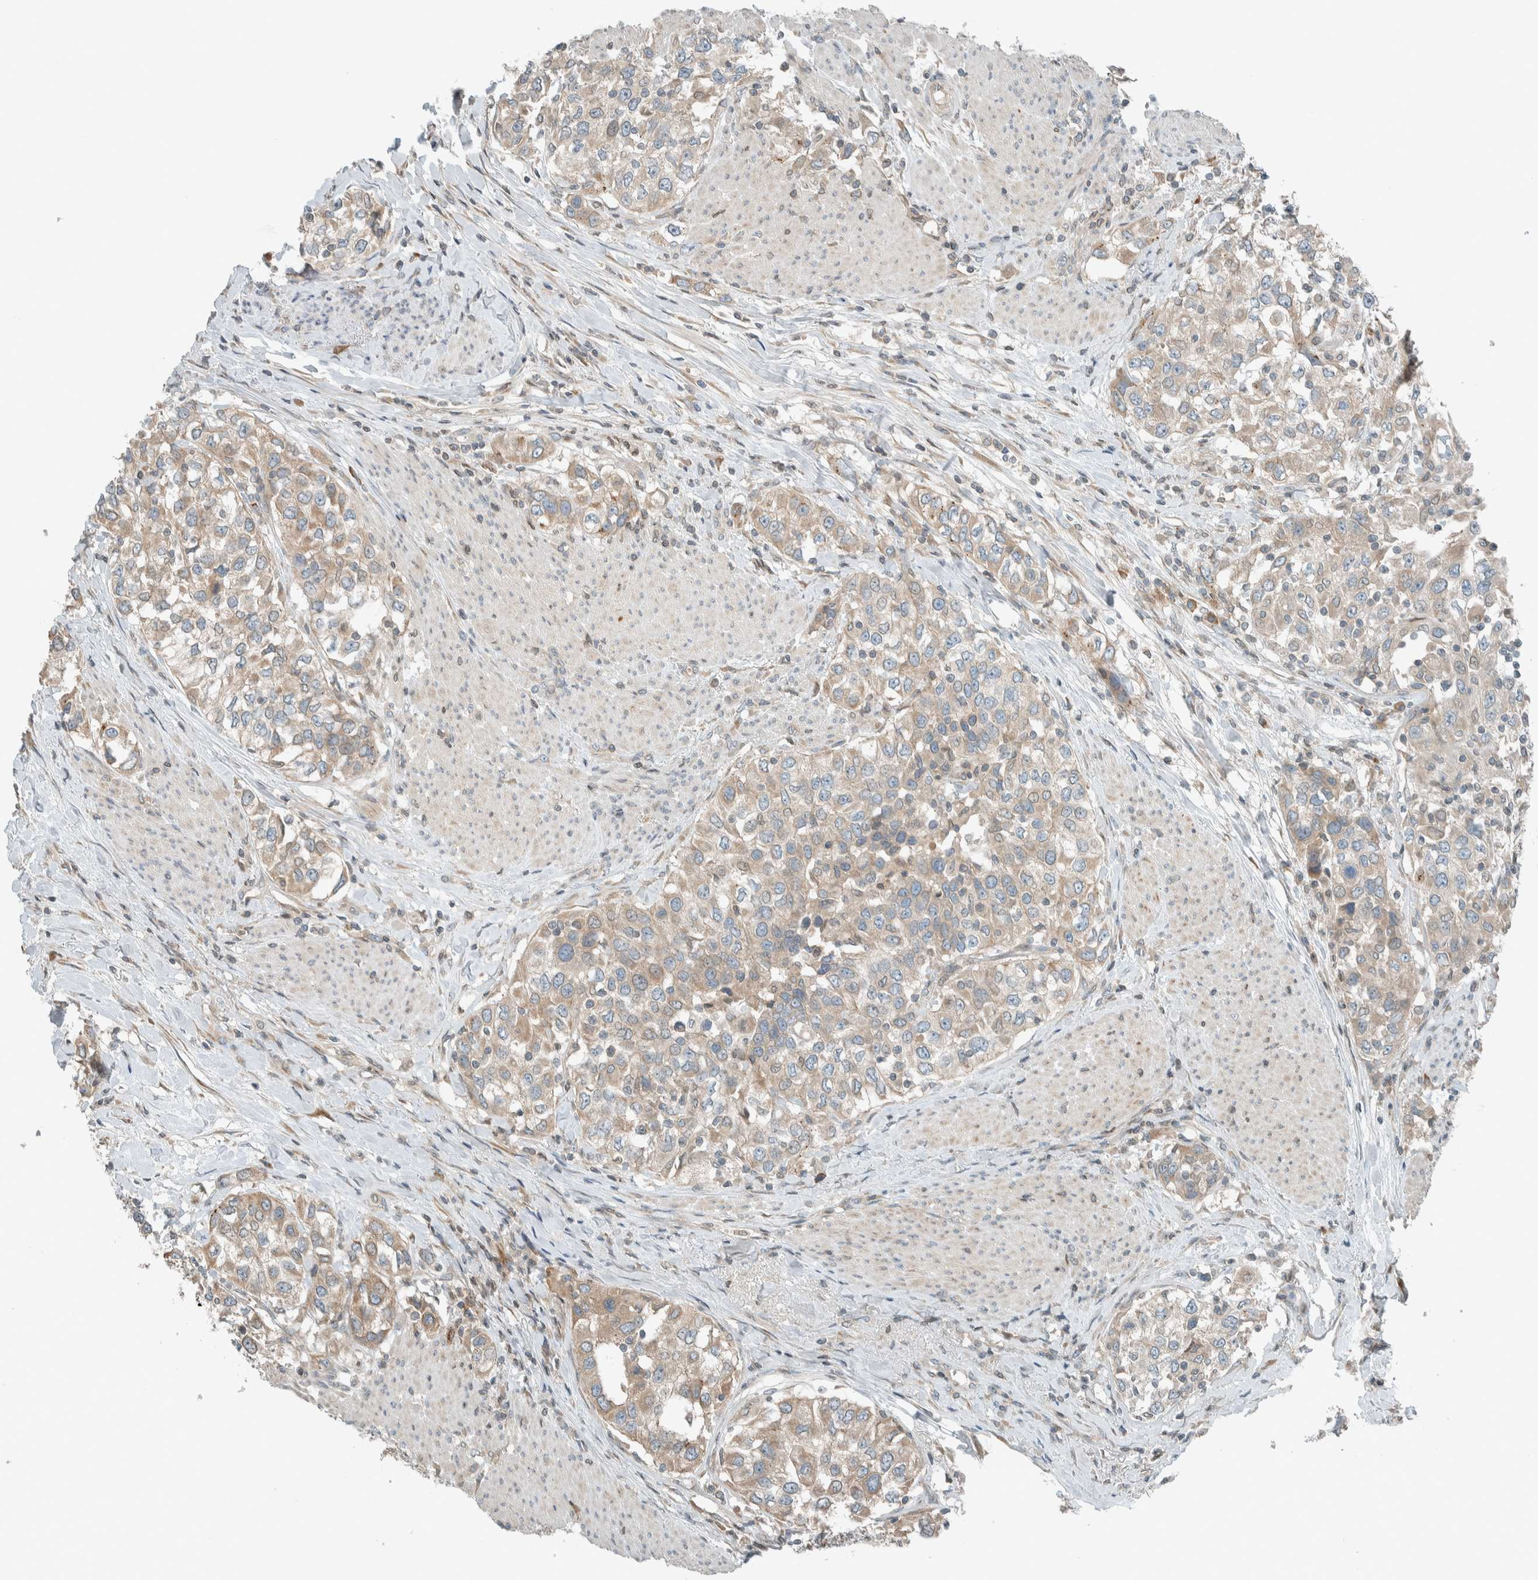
{"staining": {"intensity": "weak", "quantity": "25%-75%", "location": "cytoplasmic/membranous"}, "tissue": "urothelial cancer", "cell_type": "Tumor cells", "image_type": "cancer", "snomed": [{"axis": "morphology", "description": "Urothelial carcinoma, High grade"}, {"axis": "topography", "description": "Urinary bladder"}], "caption": "The histopathology image exhibits immunohistochemical staining of urothelial carcinoma (high-grade). There is weak cytoplasmic/membranous expression is seen in about 25%-75% of tumor cells.", "gene": "SEL1L", "patient": {"sex": "female", "age": 80}}